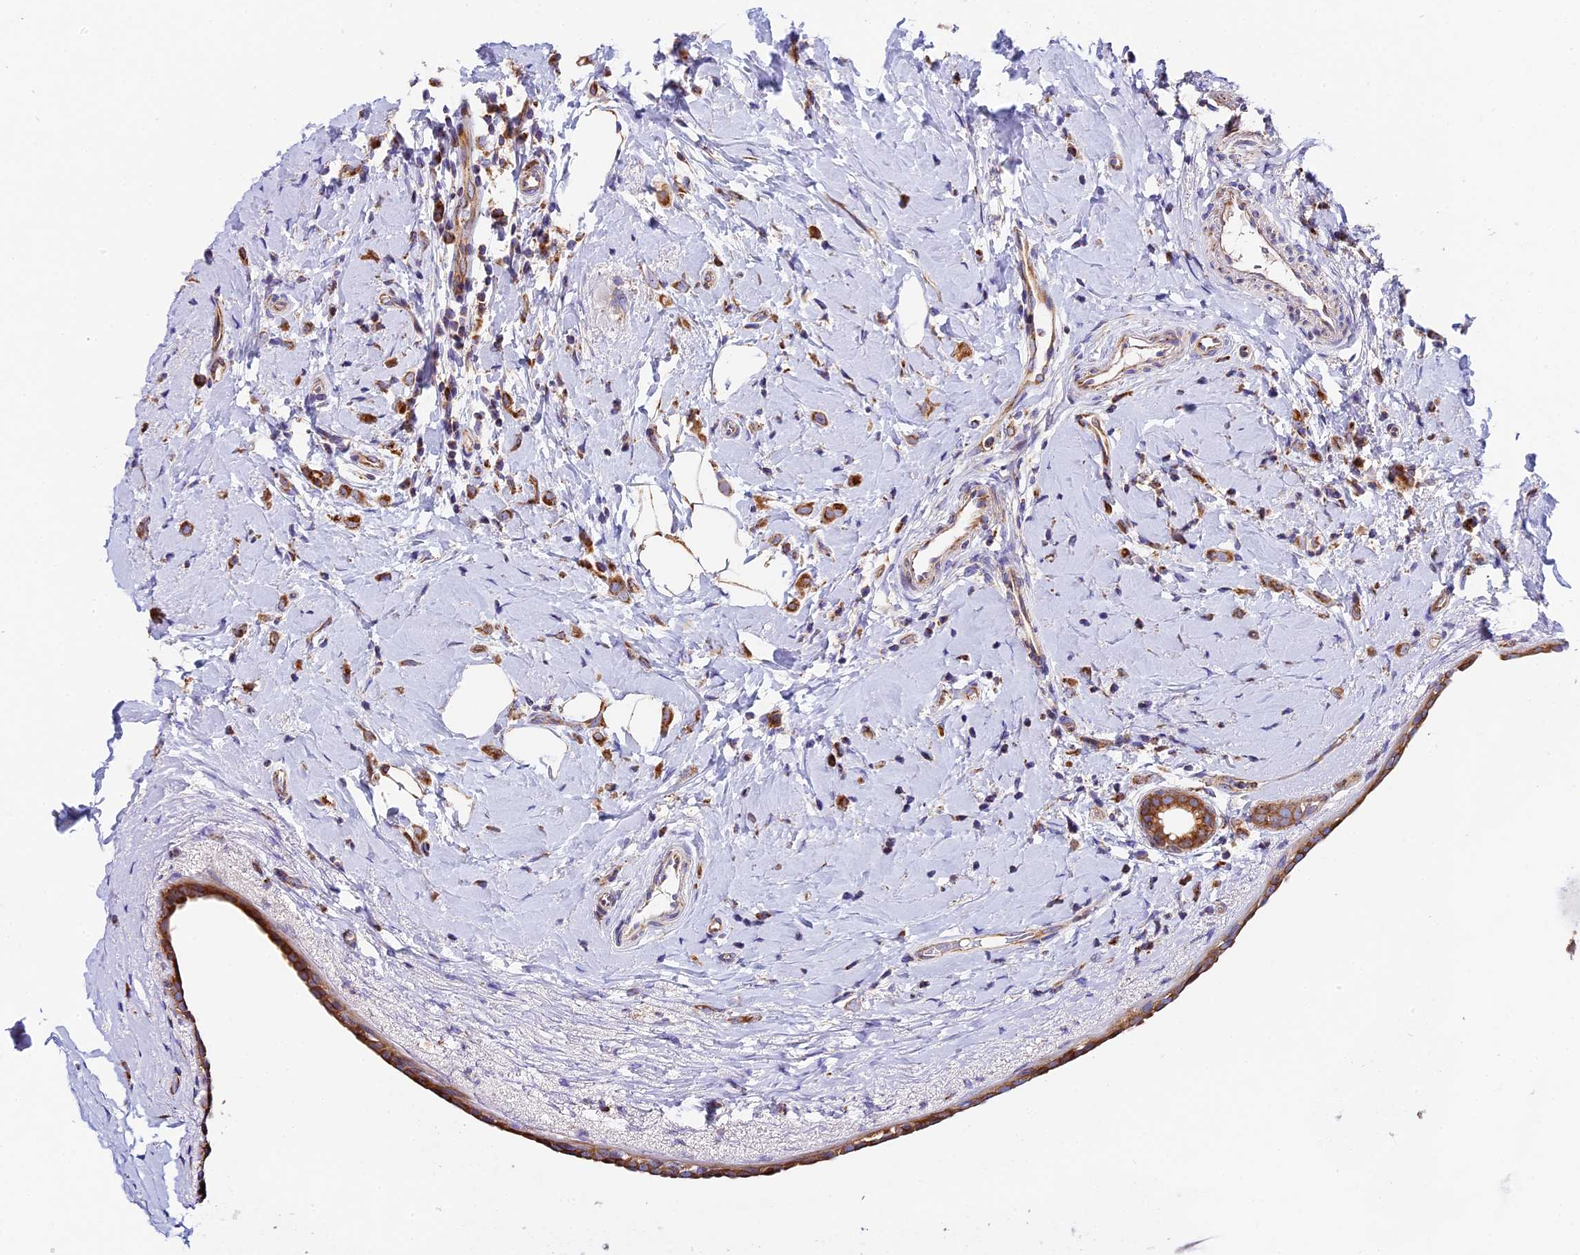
{"staining": {"intensity": "strong", "quantity": ">75%", "location": "cytoplasmic/membranous"}, "tissue": "breast cancer", "cell_type": "Tumor cells", "image_type": "cancer", "snomed": [{"axis": "morphology", "description": "Lobular carcinoma"}, {"axis": "topography", "description": "Breast"}], "caption": "Immunohistochemistry (IHC) of breast cancer displays high levels of strong cytoplasmic/membranous positivity in approximately >75% of tumor cells.", "gene": "MRAS", "patient": {"sex": "female", "age": 47}}